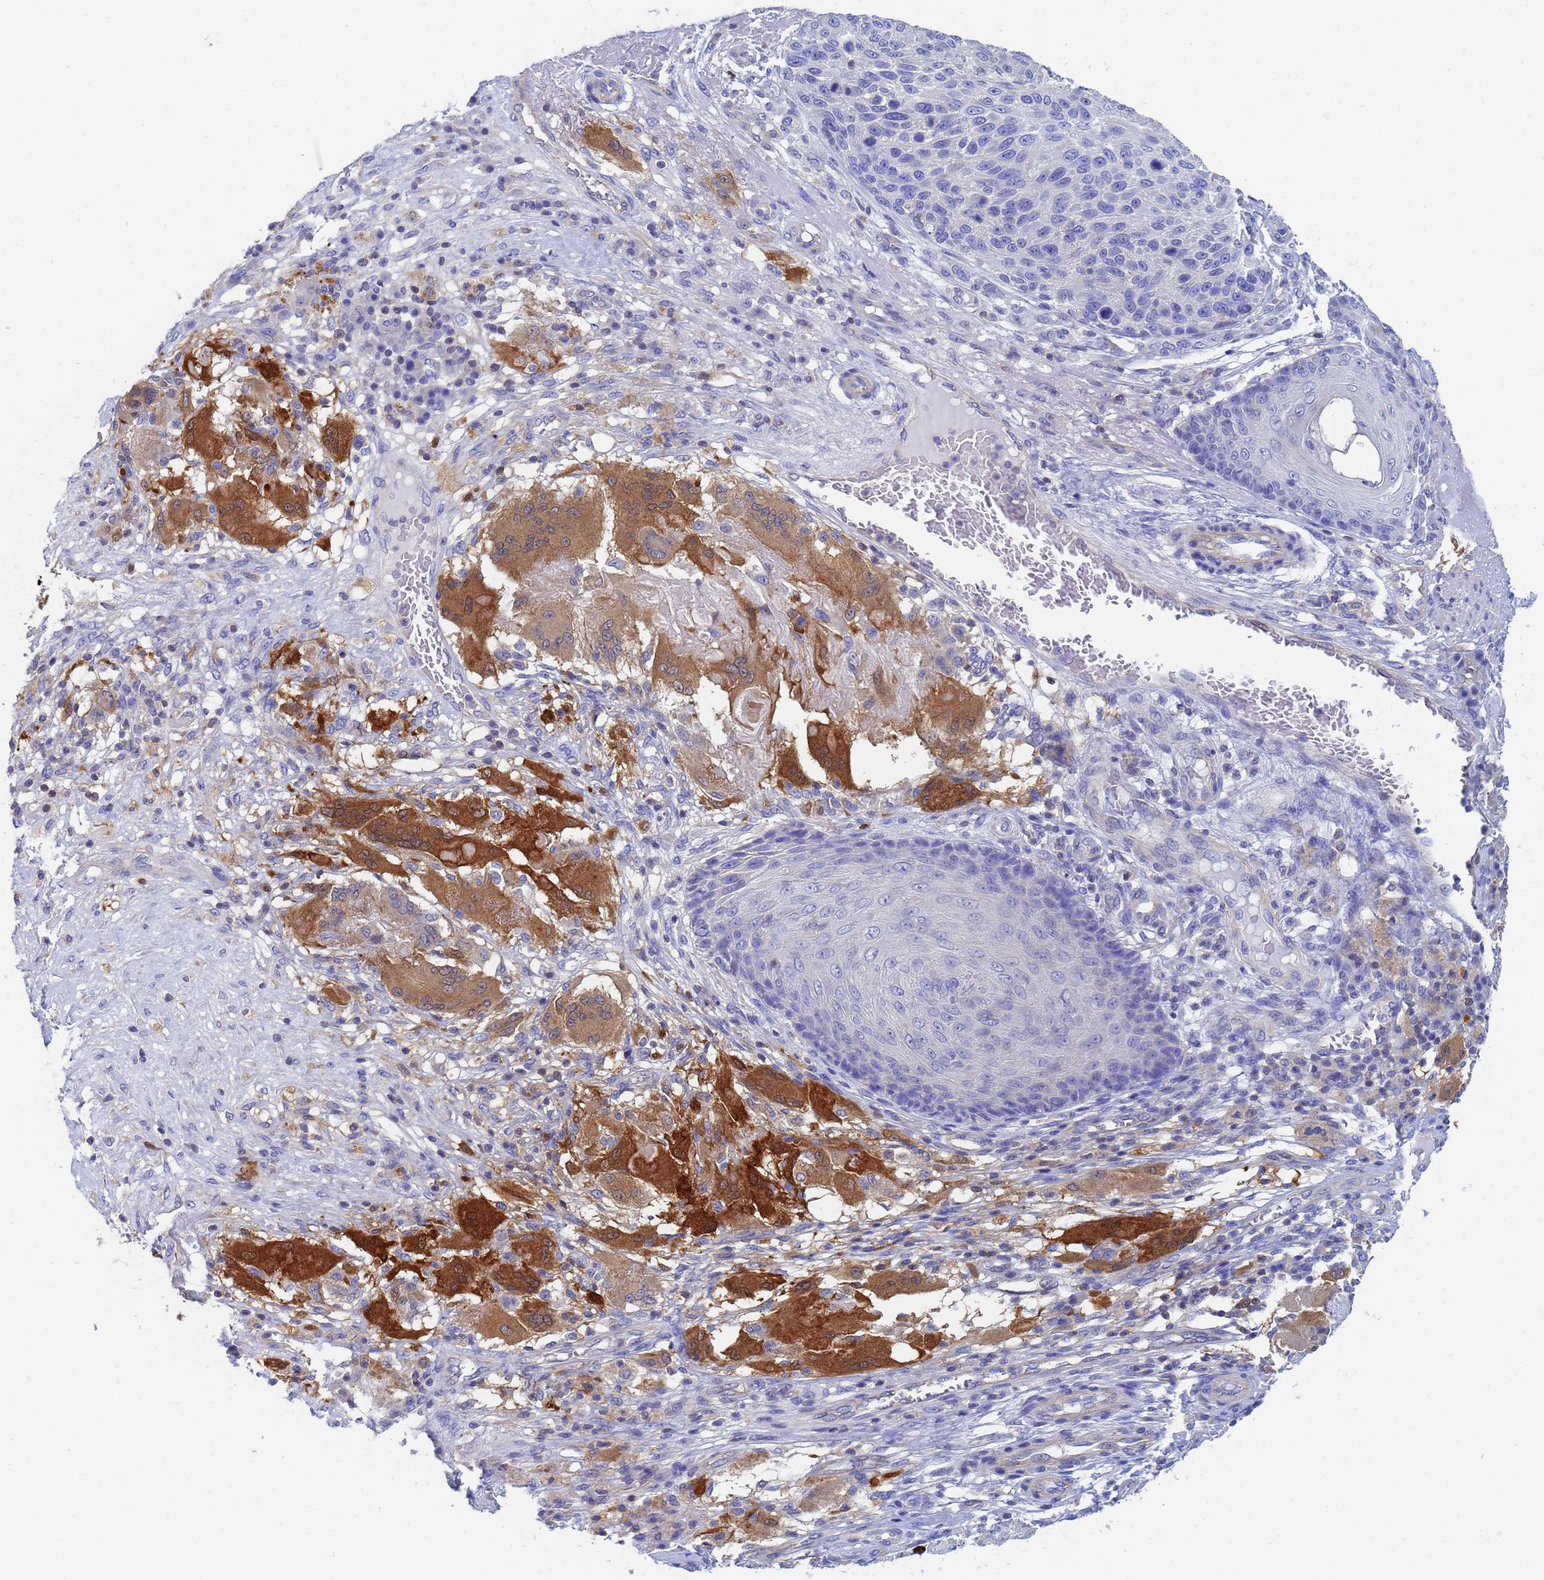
{"staining": {"intensity": "negative", "quantity": "none", "location": "none"}, "tissue": "skin cancer", "cell_type": "Tumor cells", "image_type": "cancer", "snomed": [{"axis": "morphology", "description": "Squamous cell carcinoma, NOS"}, {"axis": "topography", "description": "Skin"}], "caption": "Photomicrograph shows no significant protein positivity in tumor cells of skin cancer.", "gene": "GCHFR", "patient": {"sex": "female", "age": 88}}